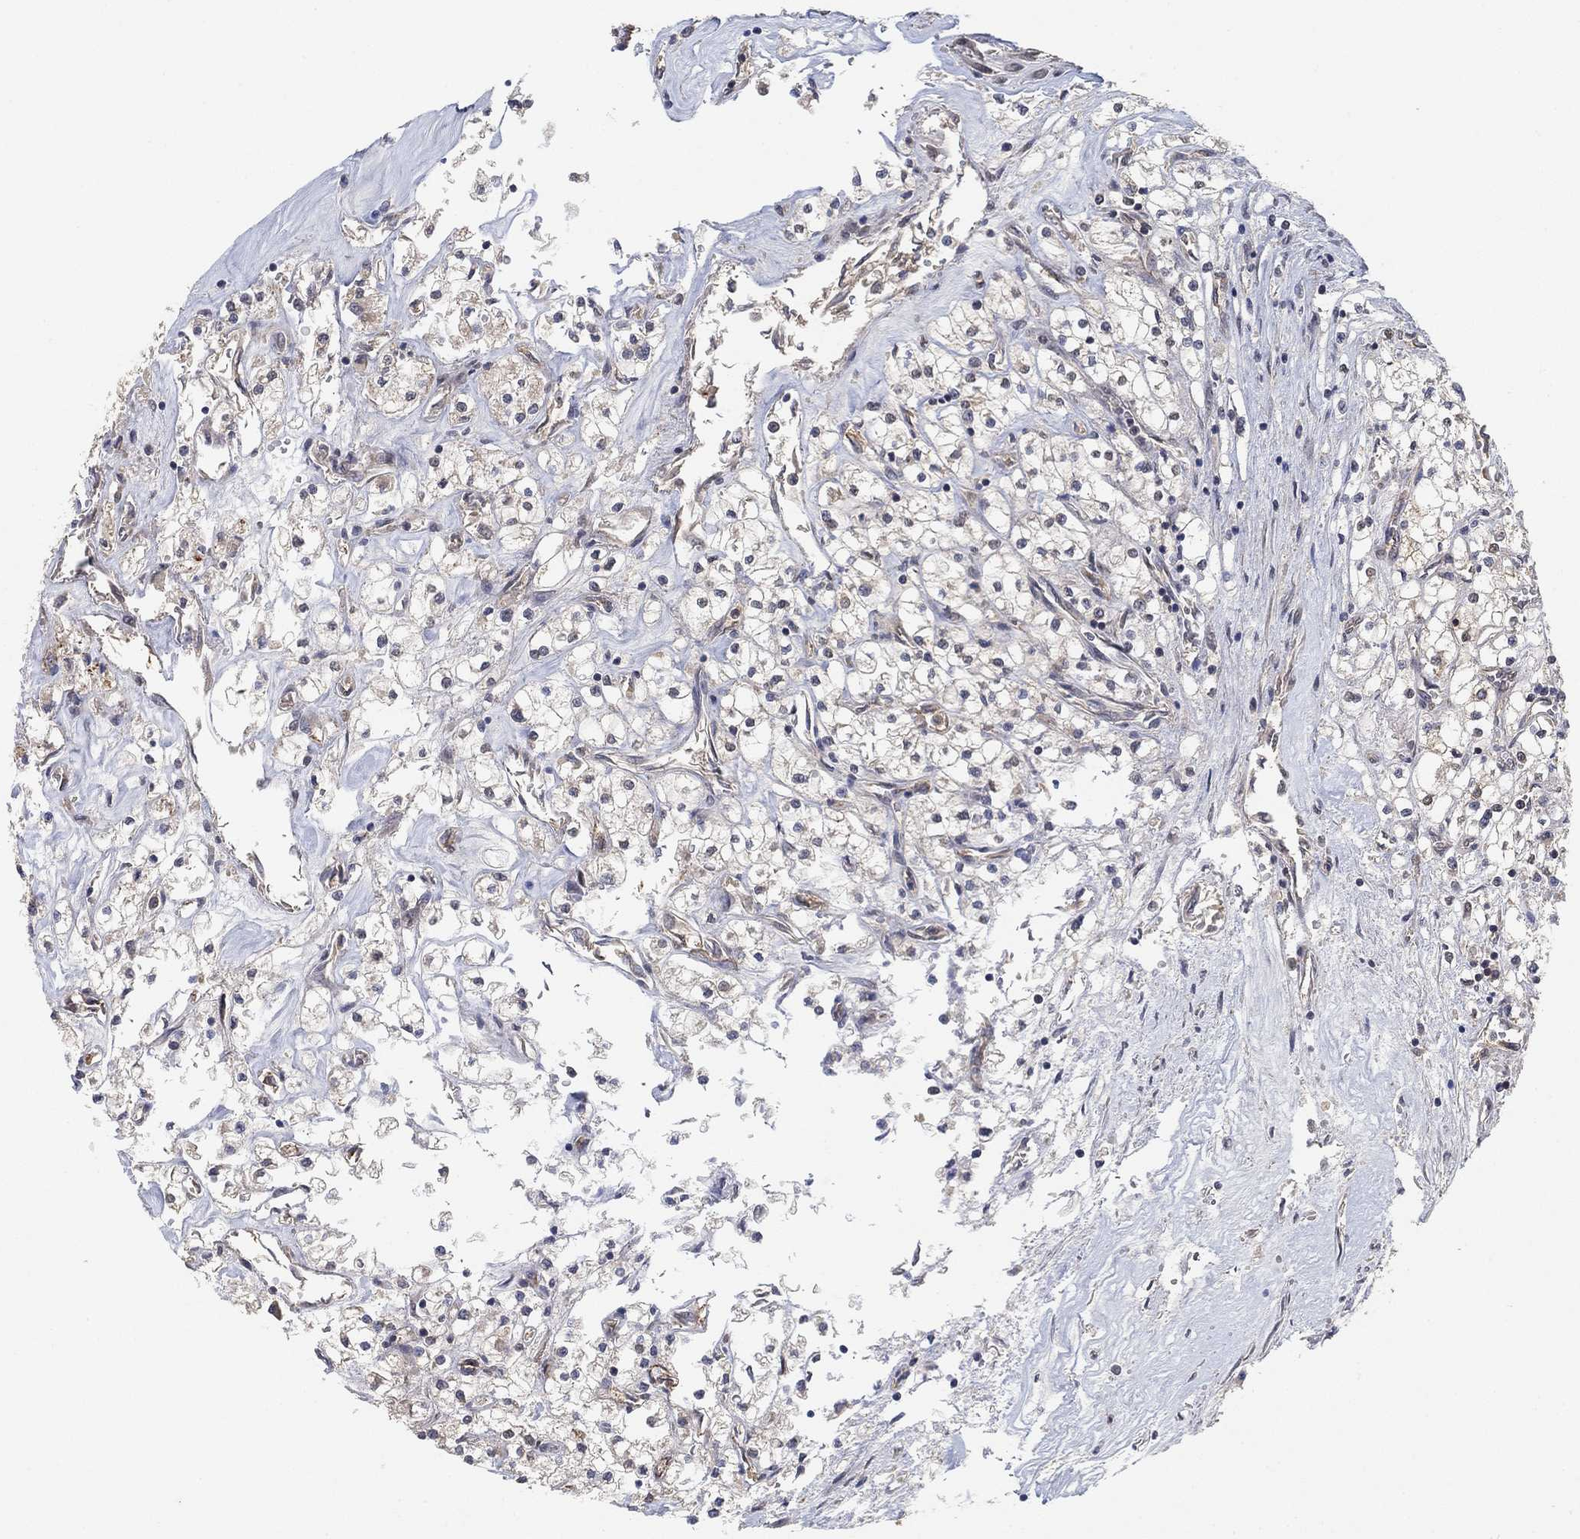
{"staining": {"intensity": "negative", "quantity": "none", "location": "none"}, "tissue": "renal cancer", "cell_type": "Tumor cells", "image_type": "cancer", "snomed": [{"axis": "morphology", "description": "Adenocarcinoma, NOS"}, {"axis": "topography", "description": "Kidney"}], "caption": "Tumor cells show no significant positivity in renal cancer (adenocarcinoma).", "gene": "CCDC43", "patient": {"sex": "male", "age": 80}}